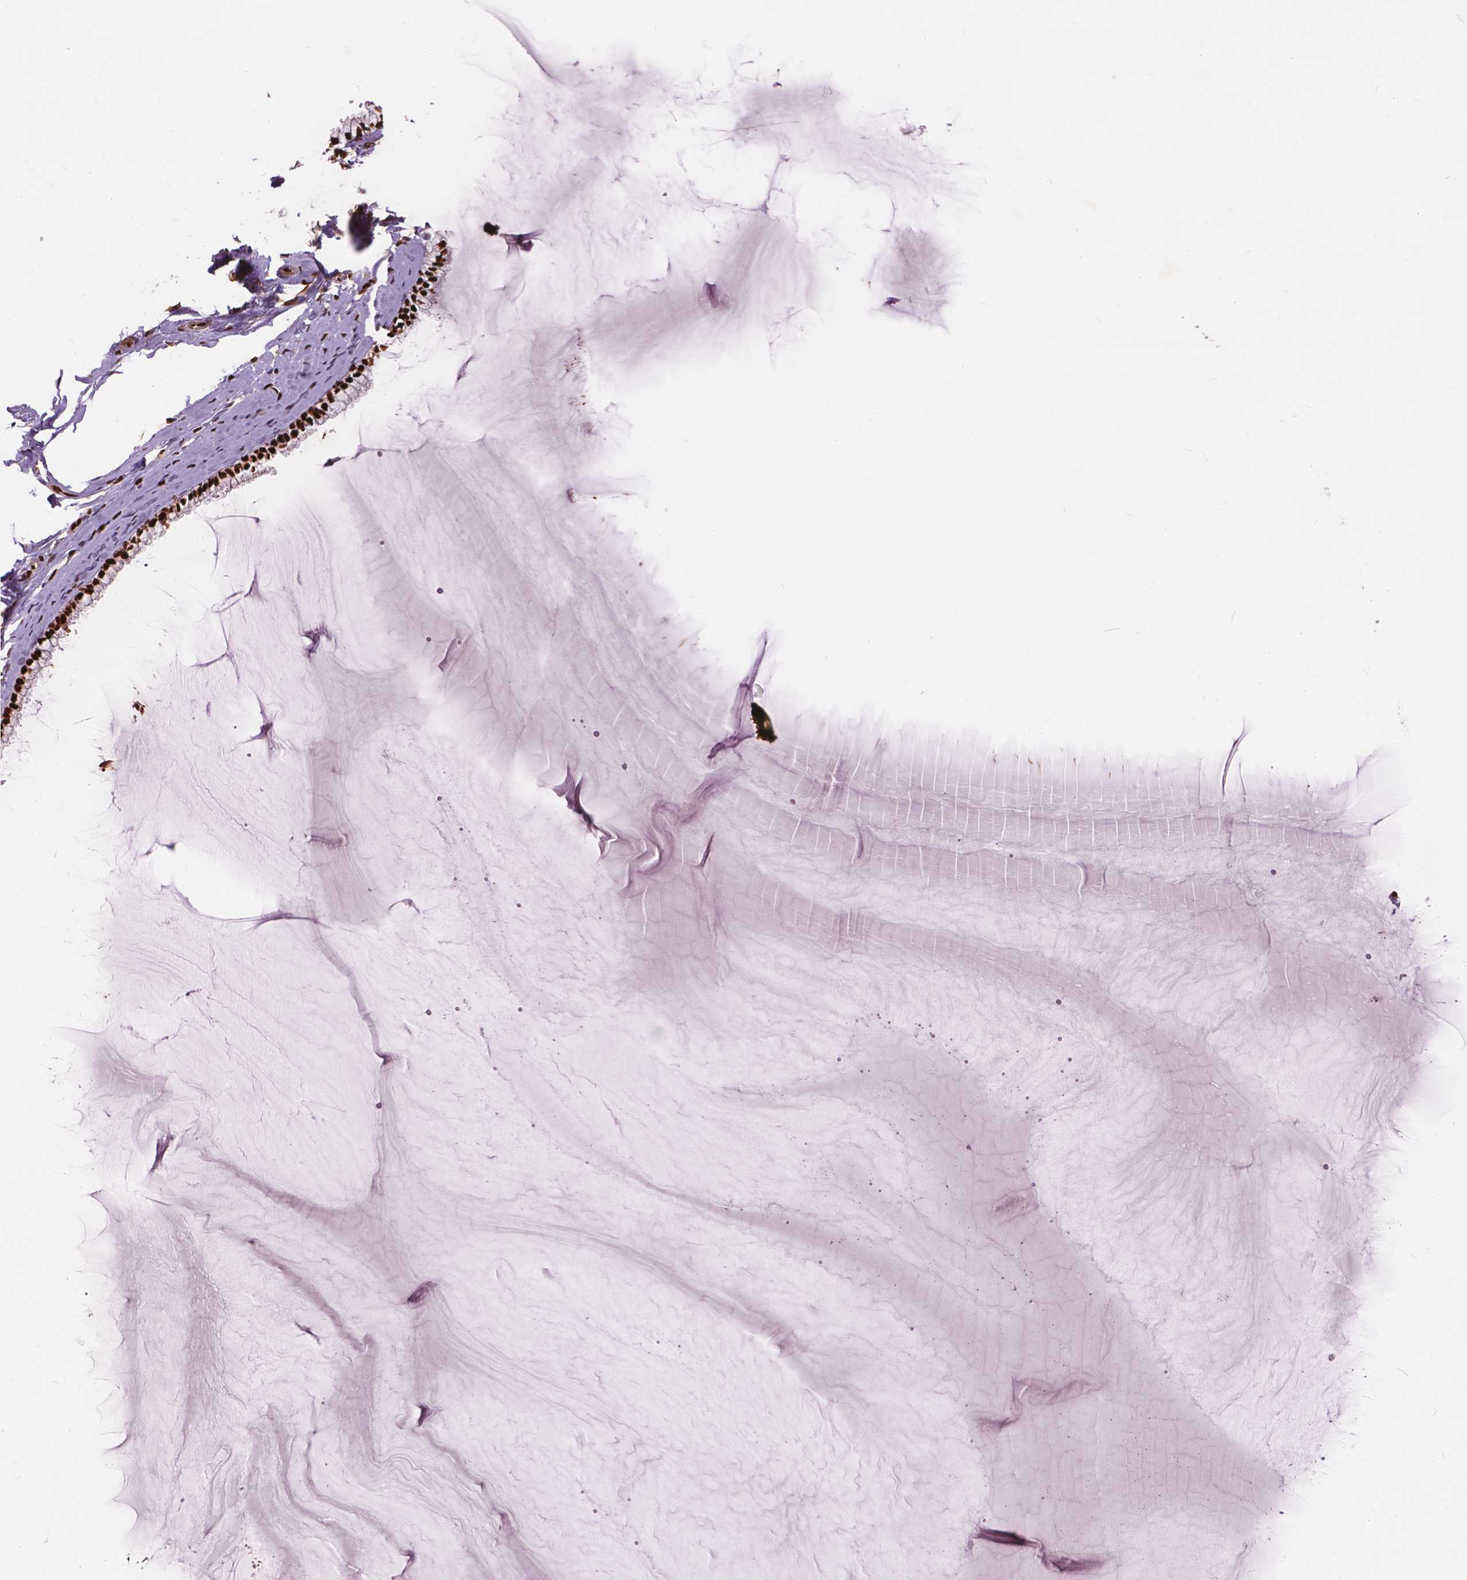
{"staining": {"intensity": "strong", "quantity": ">75%", "location": "nuclear"}, "tissue": "cervix", "cell_type": "Glandular cells", "image_type": "normal", "snomed": [{"axis": "morphology", "description": "Normal tissue, NOS"}, {"axis": "topography", "description": "Cervix"}], "caption": "The photomicrograph shows immunohistochemical staining of normal cervix. There is strong nuclear staining is identified in approximately >75% of glandular cells. The staining is performed using DAB (3,3'-diaminobenzidine) brown chromogen to label protein expression. The nuclei are counter-stained blue using hematoxylin.", "gene": "ANP32A", "patient": {"sex": "female", "age": 40}}